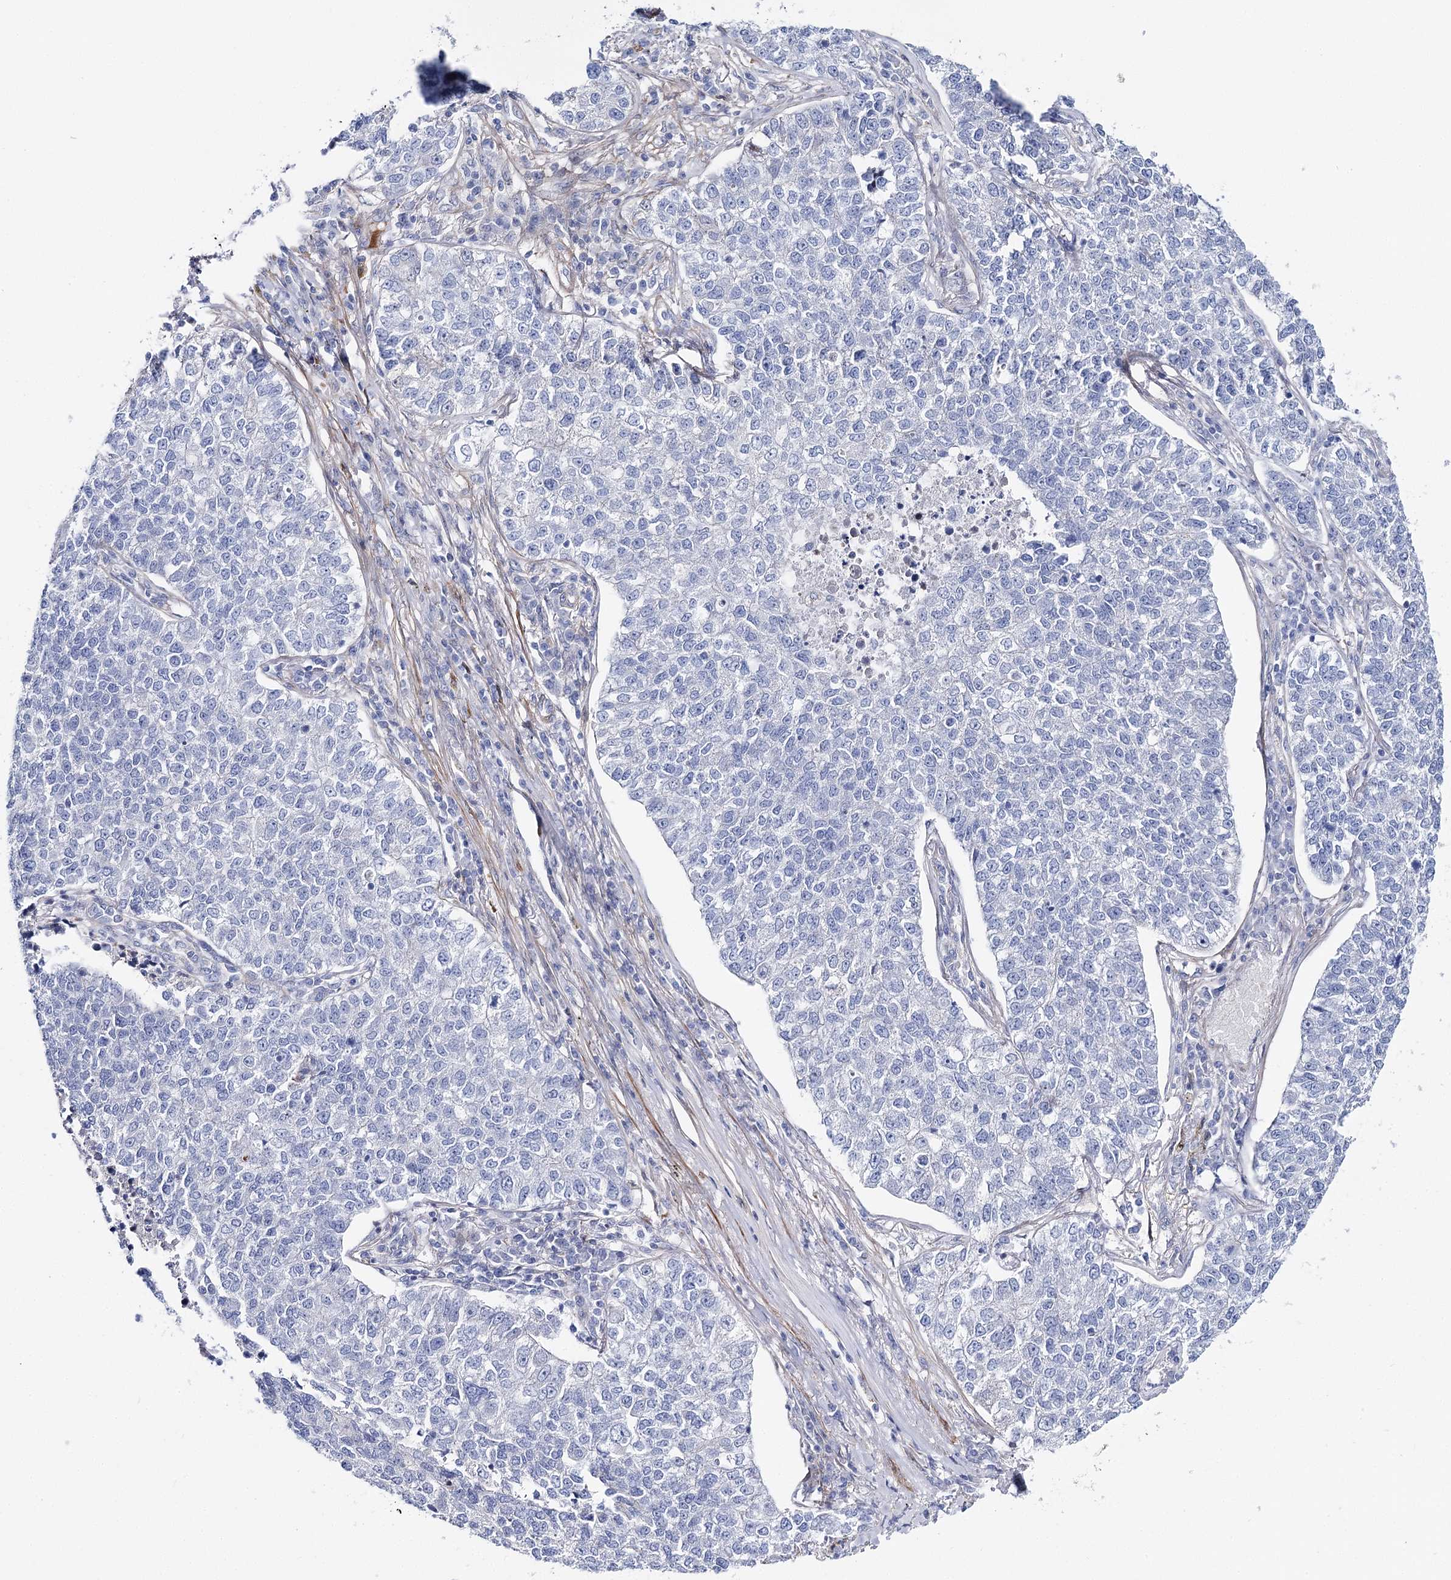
{"staining": {"intensity": "negative", "quantity": "none", "location": "none"}, "tissue": "lung cancer", "cell_type": "Tumor cells", "image_type": "cancer", "snomed": [{"axis": "morphology", "description": "Adenocarcinoma, NOS"}, {"axis": "topography", "description": "Lung"}], "caption": "Immunohistochemical staining of lung cancer displays no significant positivity in tumor cells.", "gene": "ANKRD23", "patient": {"sex": "male", "age": 49}}